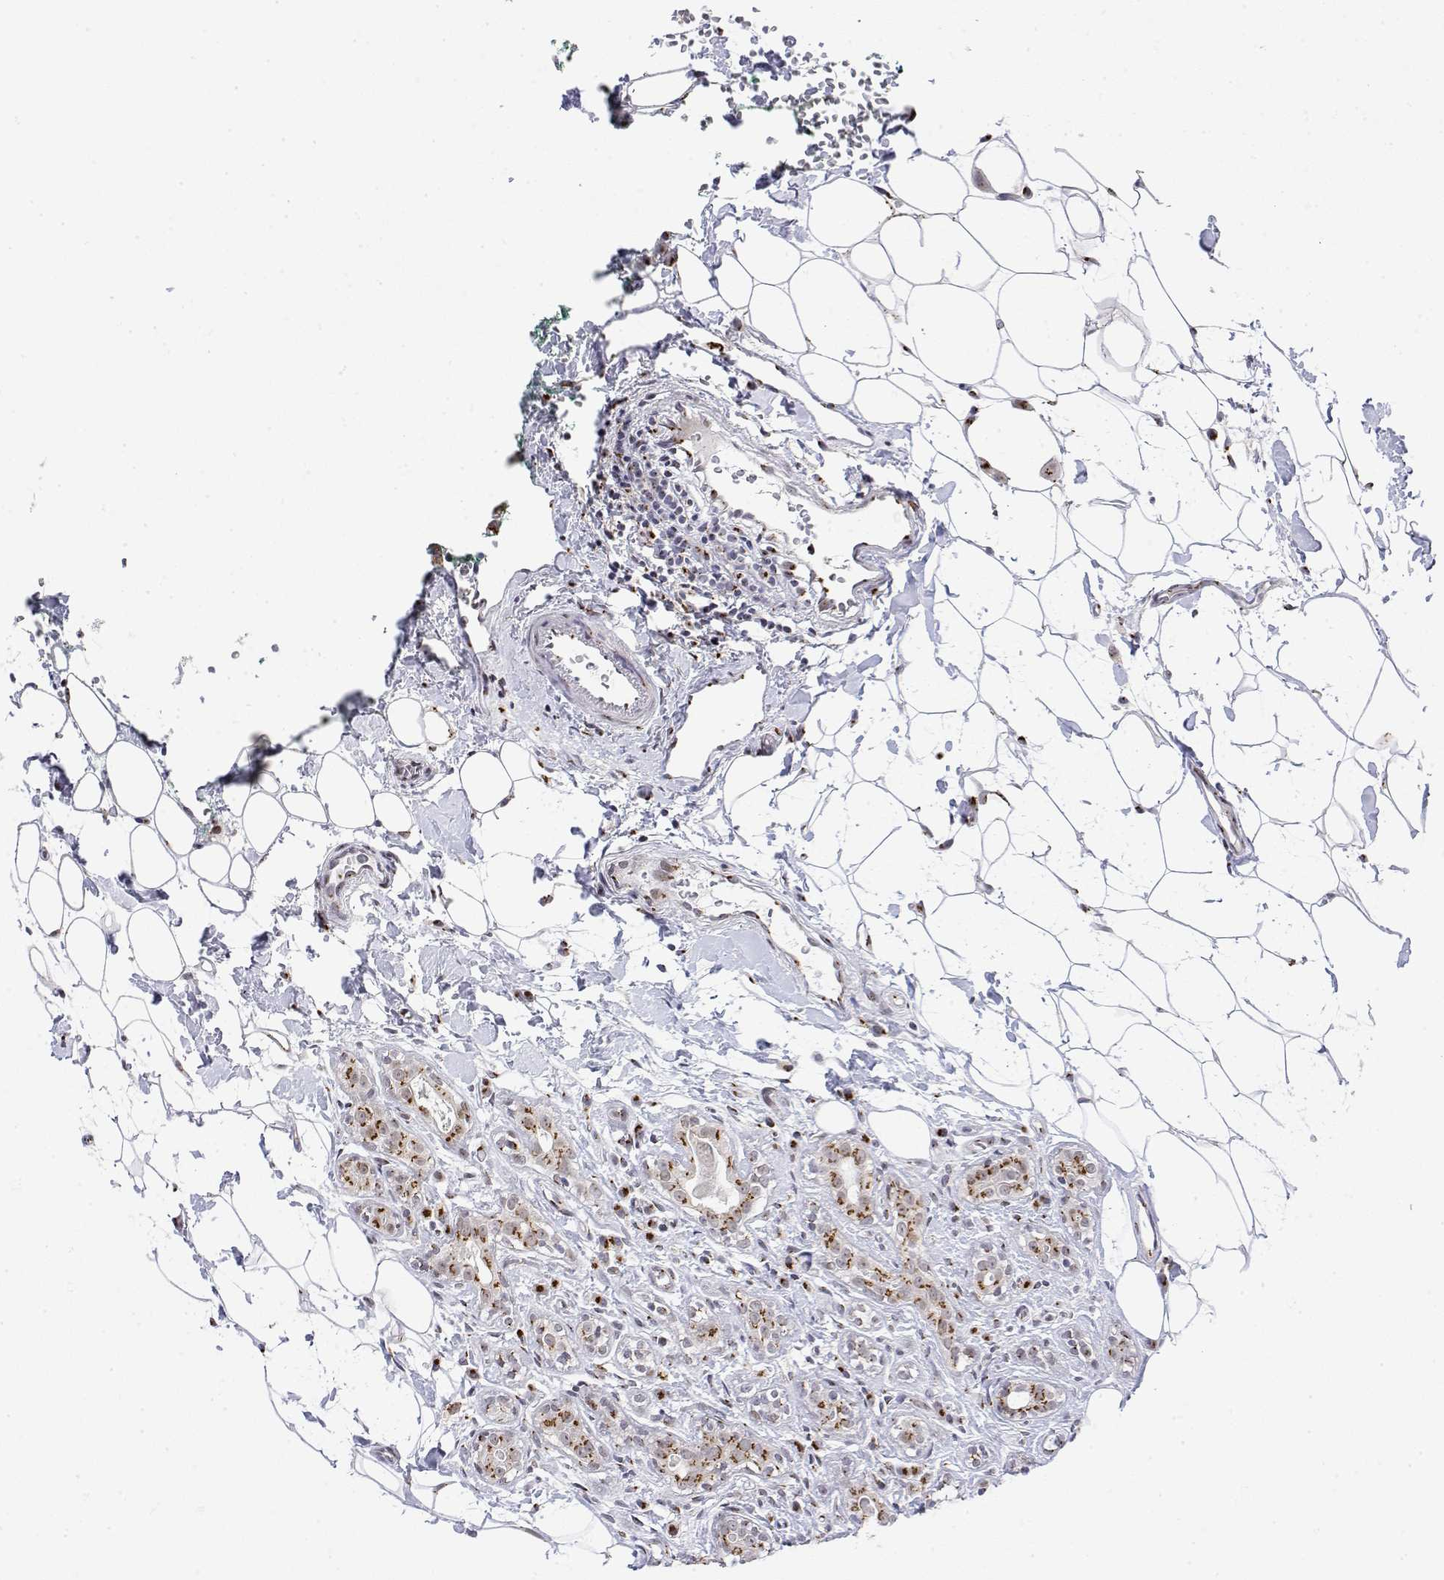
{"staining": {"intensity": "strong", "quantity": ">75%", "location": "cytoplasmic/membranous"}, "tissue": "breast cancer", "cell_type": "Tumor cells", "image_type": "cancer", "snomed": [{"axis": "morphology", "description": "Duct carcinoma"}, {"axis": "topography", "description": "Breast"}], "caption": "Immunohistochemistry (IHC) (DAB (3,3'-diaminobenzidine)) staining of breast invasive ductal carcinoma shows strong cytoplasmic/membranous protein expression in about >75% of tumor cells.", "gene": "YIPF3", "patient": {"sex": "female", "age": 43}}